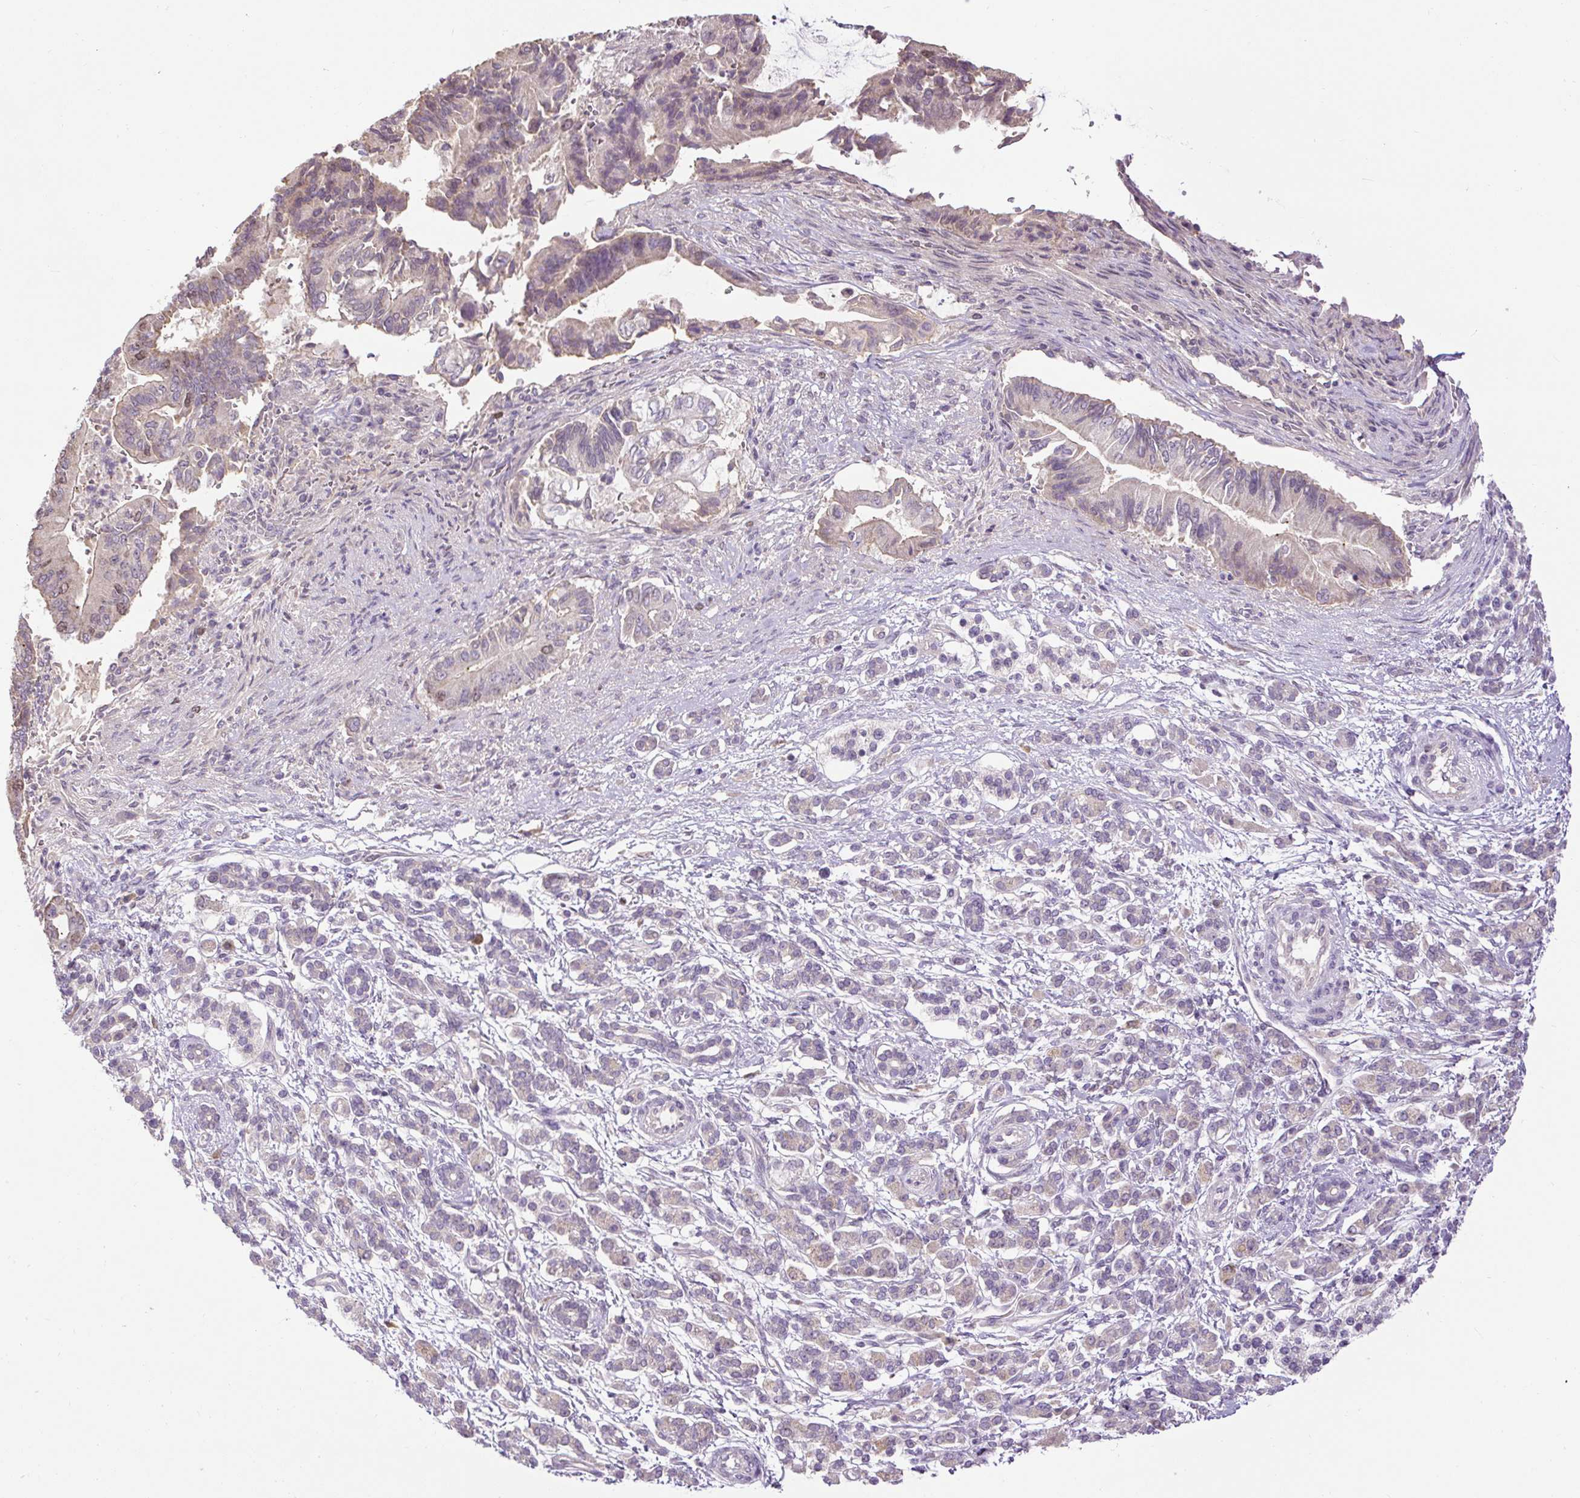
{"staining": {"intensity": "weak", "quantity": "<25%", "location": "nuclear"}, "tissue": "pancreatic cancer", "cell_type": "Tumor cells", "image_type": "cancer", "snomed": [{"axis": "morphology", "description": "Adenocarcinoma, NOS"}, {"axis": "topography", "description": "Pancreas"}], "caption": "Adenocarcinoma (pancreatic) stained for a protein using immunohistochemistry (IHC) demonstrates no staining tumor cells.", "gene": "RACGAP1", "patient": {"sex": "male", "age": 68}}